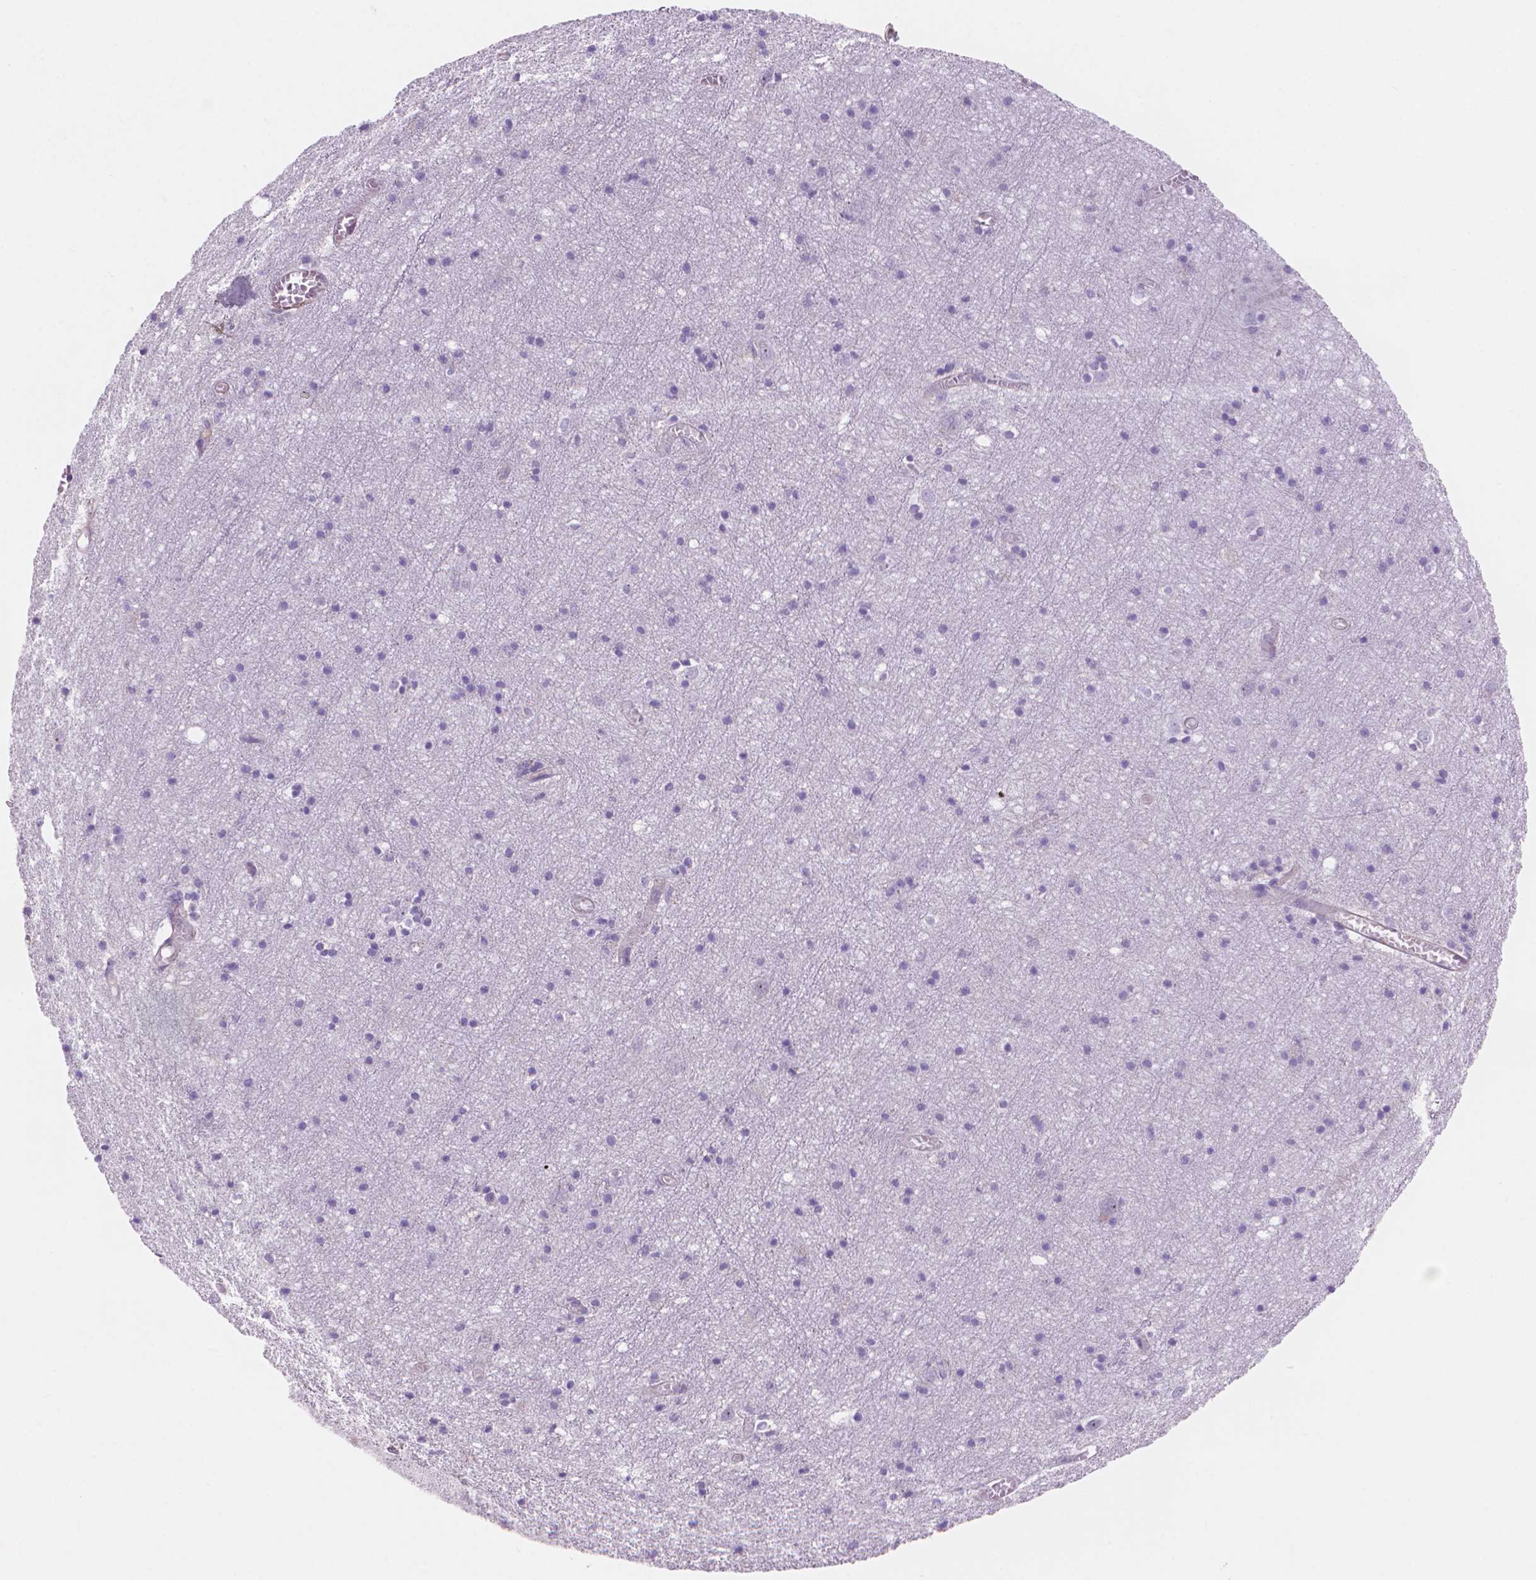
{"staining": {"intensity": "negative", "quantity": "none", "location": "none"}, "tissue": "cerebral cortex", "cell_type": "Endothelial cells", "image_type": "normal", "snomed": [{"axis": "morphology", "description": "Normal tissue, NOS"}, {"axis": "topography", "description": "Cerebral cortex"}], "caption": "Immunohistochemistry histopathology image of unremarkable cerebral cortex: cerebral cortex stained with DAB exhibits no significant protein expression in endothelial cells. (DAB immunohistochemistry (IHC) visualized using brightfield microscopy, high magnification).", "gene": "ENSG00000187186", "patient": {"sex": "male", "age": 70}}